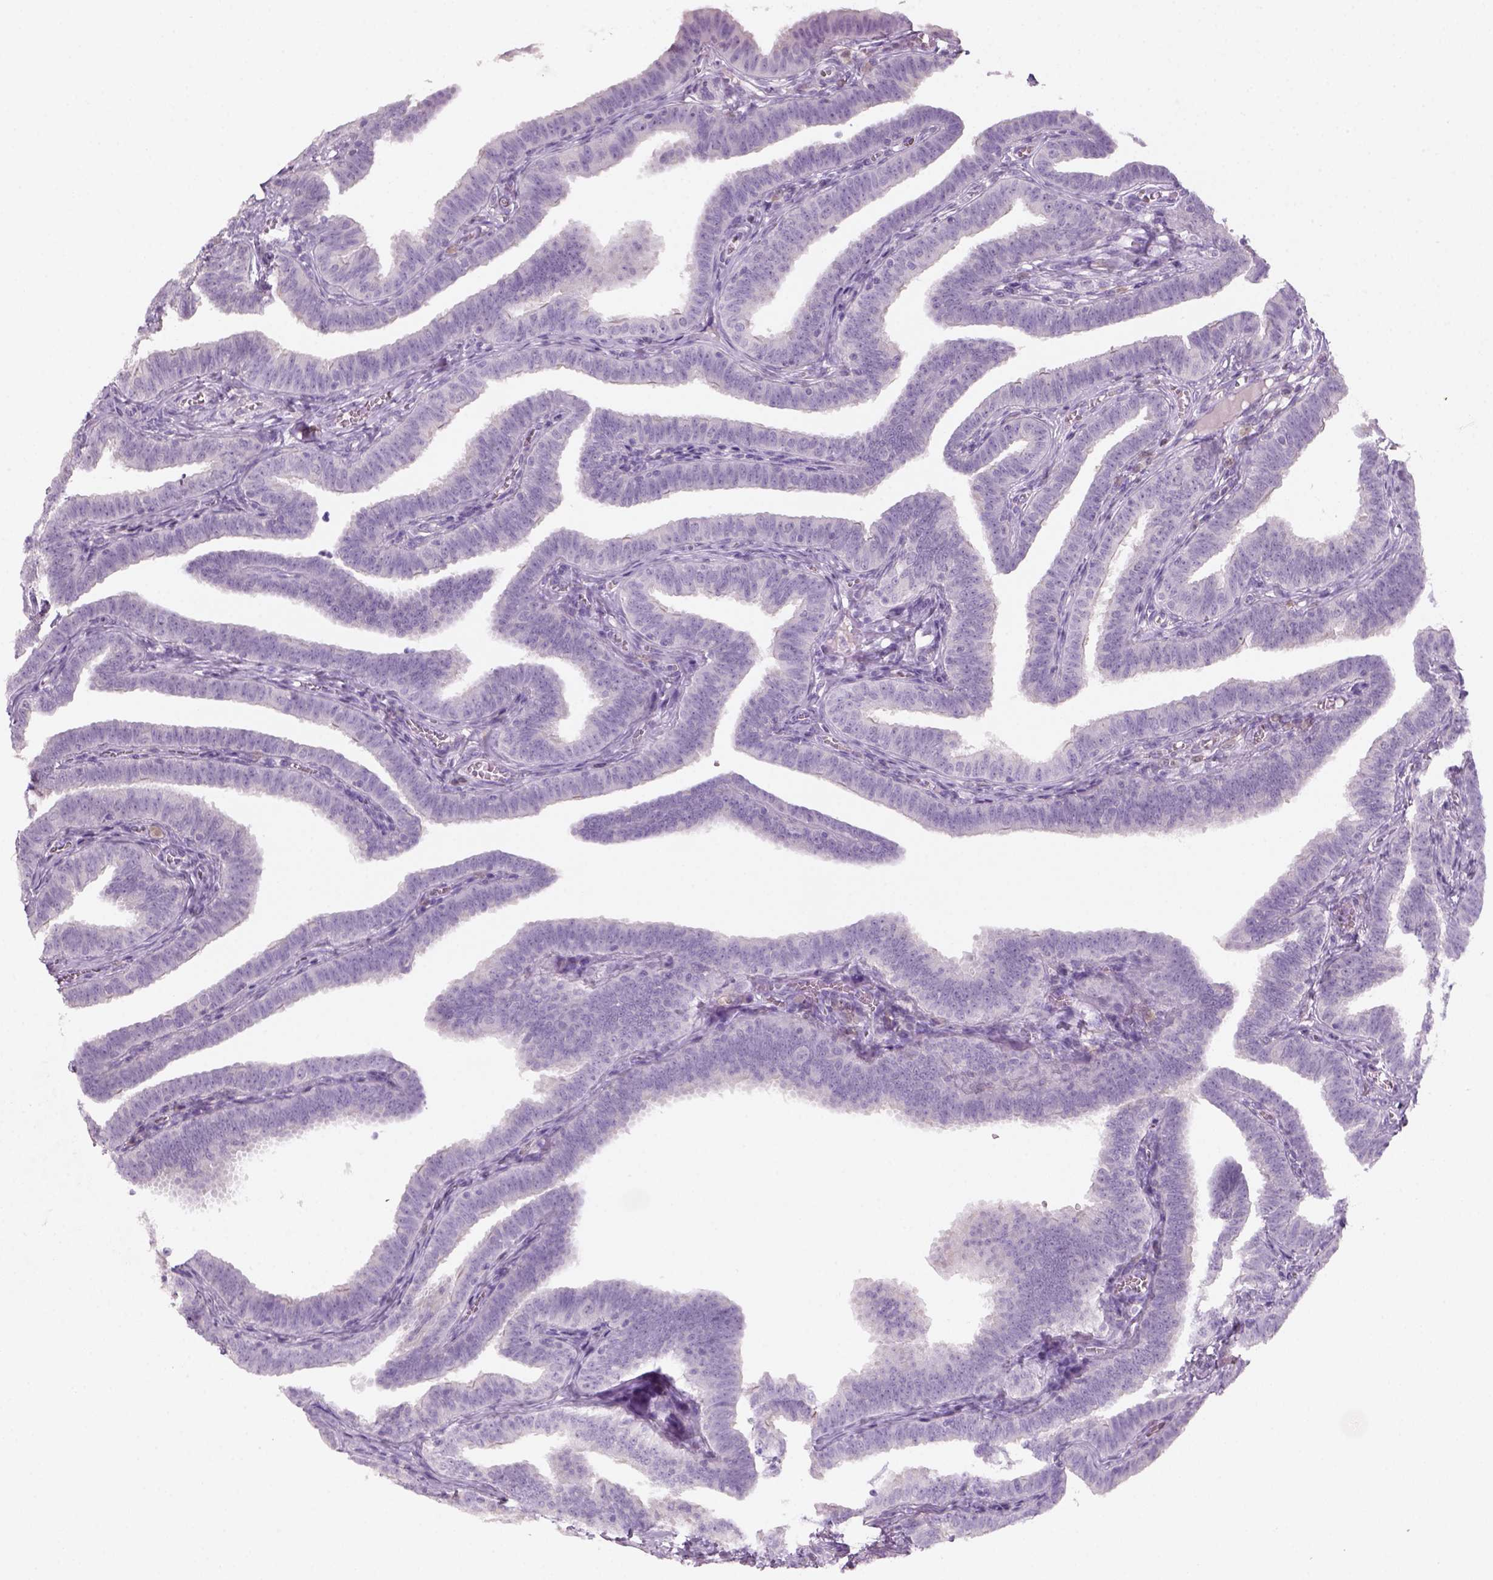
{"staining": {"intensity": "negative", "quantity": "none", "location": "none"}, "tissue": "fallopian tube", "cell_type": "Glandular cells", "image_type": "normal", "snomed": [{"axis": "morphology", "description": "Normal tissue, NOS"}, {"axis": "topography", "description": "Fallopian tube"}], "caption": "Human fallopian tube stained for a protein using immunohistochemistry (IHC) exhibits no positivity in glandular cells.", "gene": "KRT25", "patient": {"sex": "female", "age": 25}}